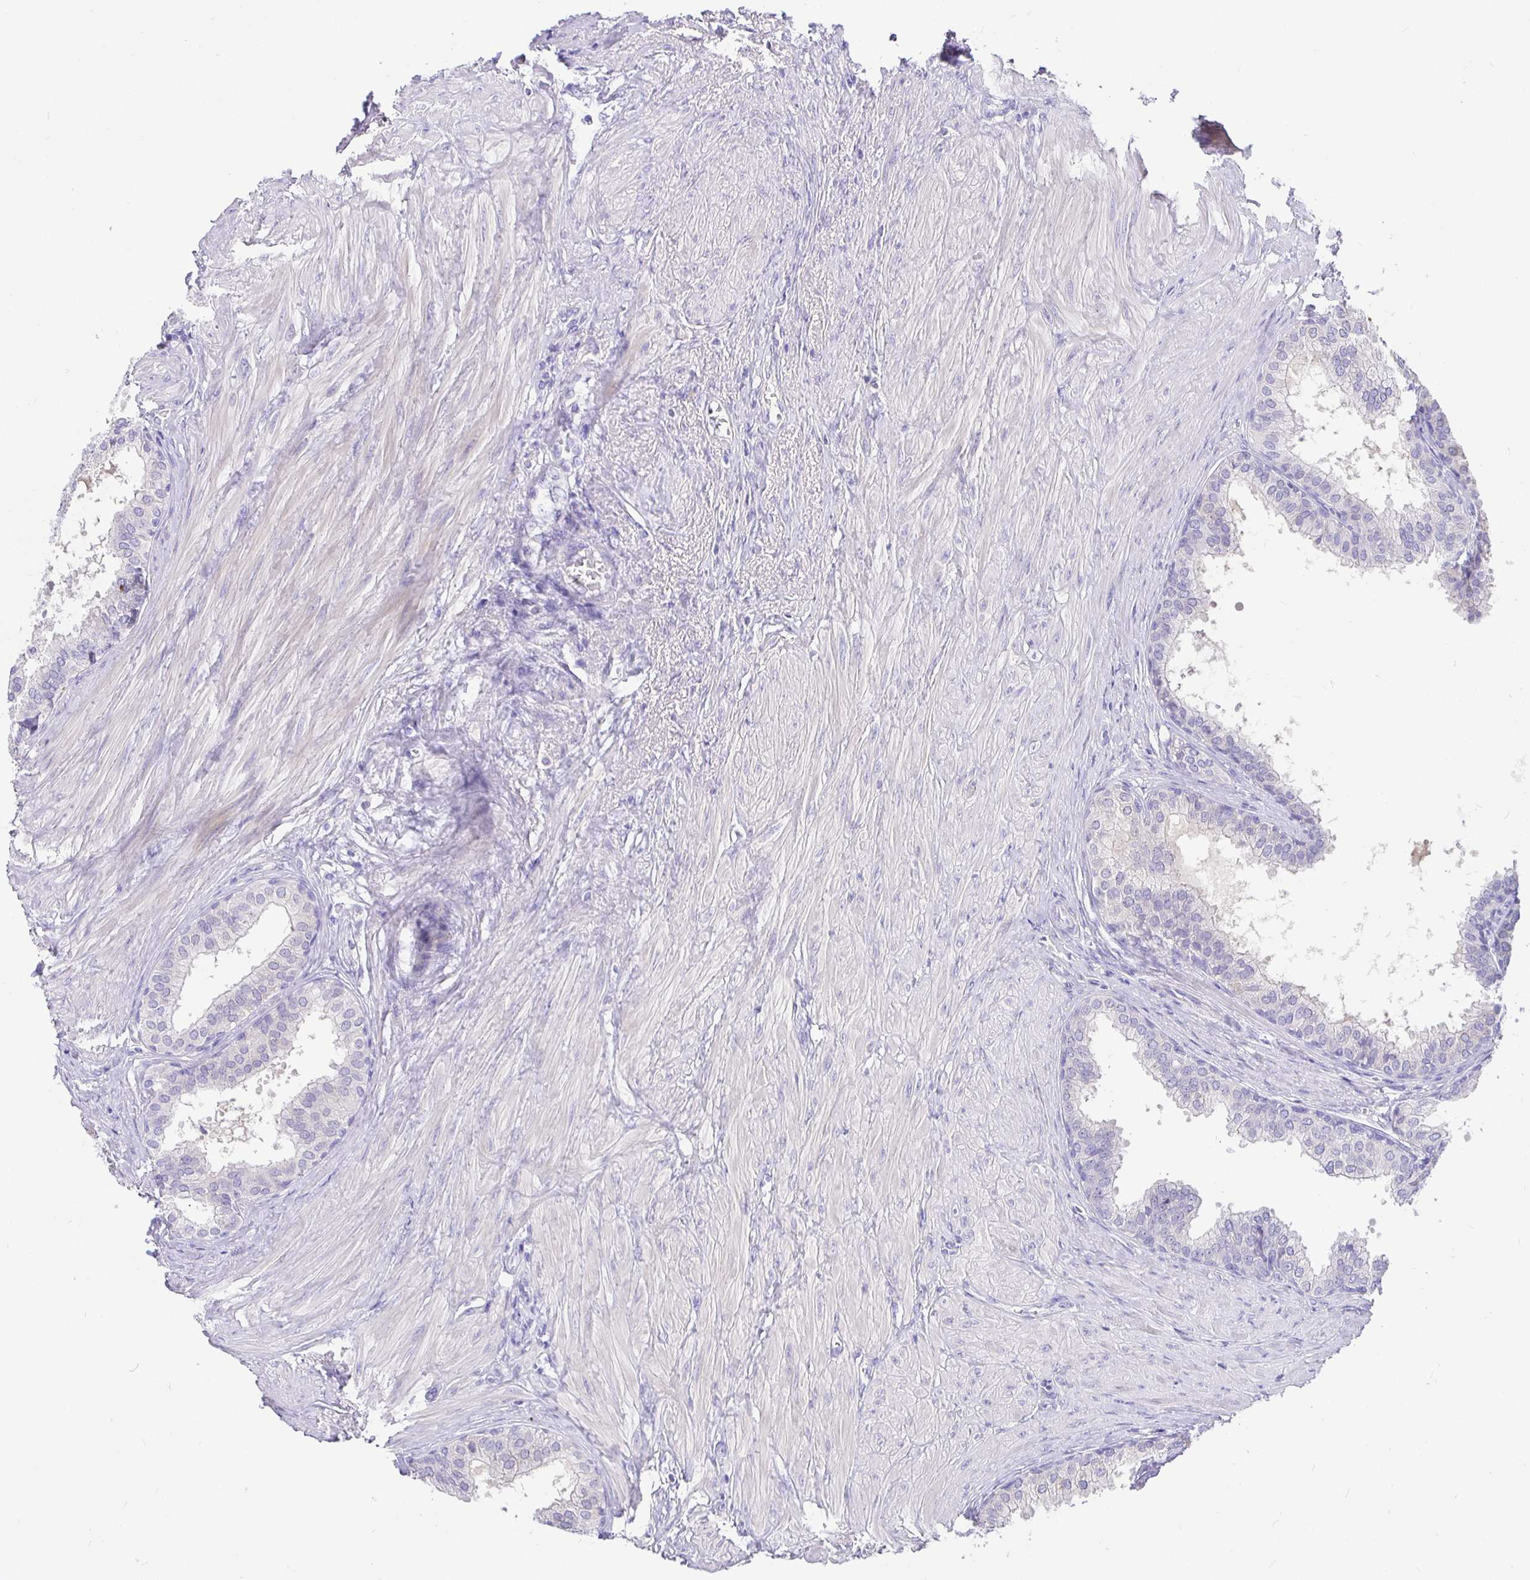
{"staining": {"intensity": "negative", "quantity": "none", "location": "none"}, "tissue": "prostate", "cell_type": "Glandular cells", "image_type": "normal", "snomed": [{"axis": "morphology", "description": "Normal tissue, NOS"}, {"axis": "topography", "description": "Prostate"}, {"axis": "topography", "description": "Peripheral nerve tissue"}], "caption": "An image of prostate stained for a protein shows no brown staining in glandular cells.", "gene": "TPTE", "patient": {"sex": "male", "age": 55}}